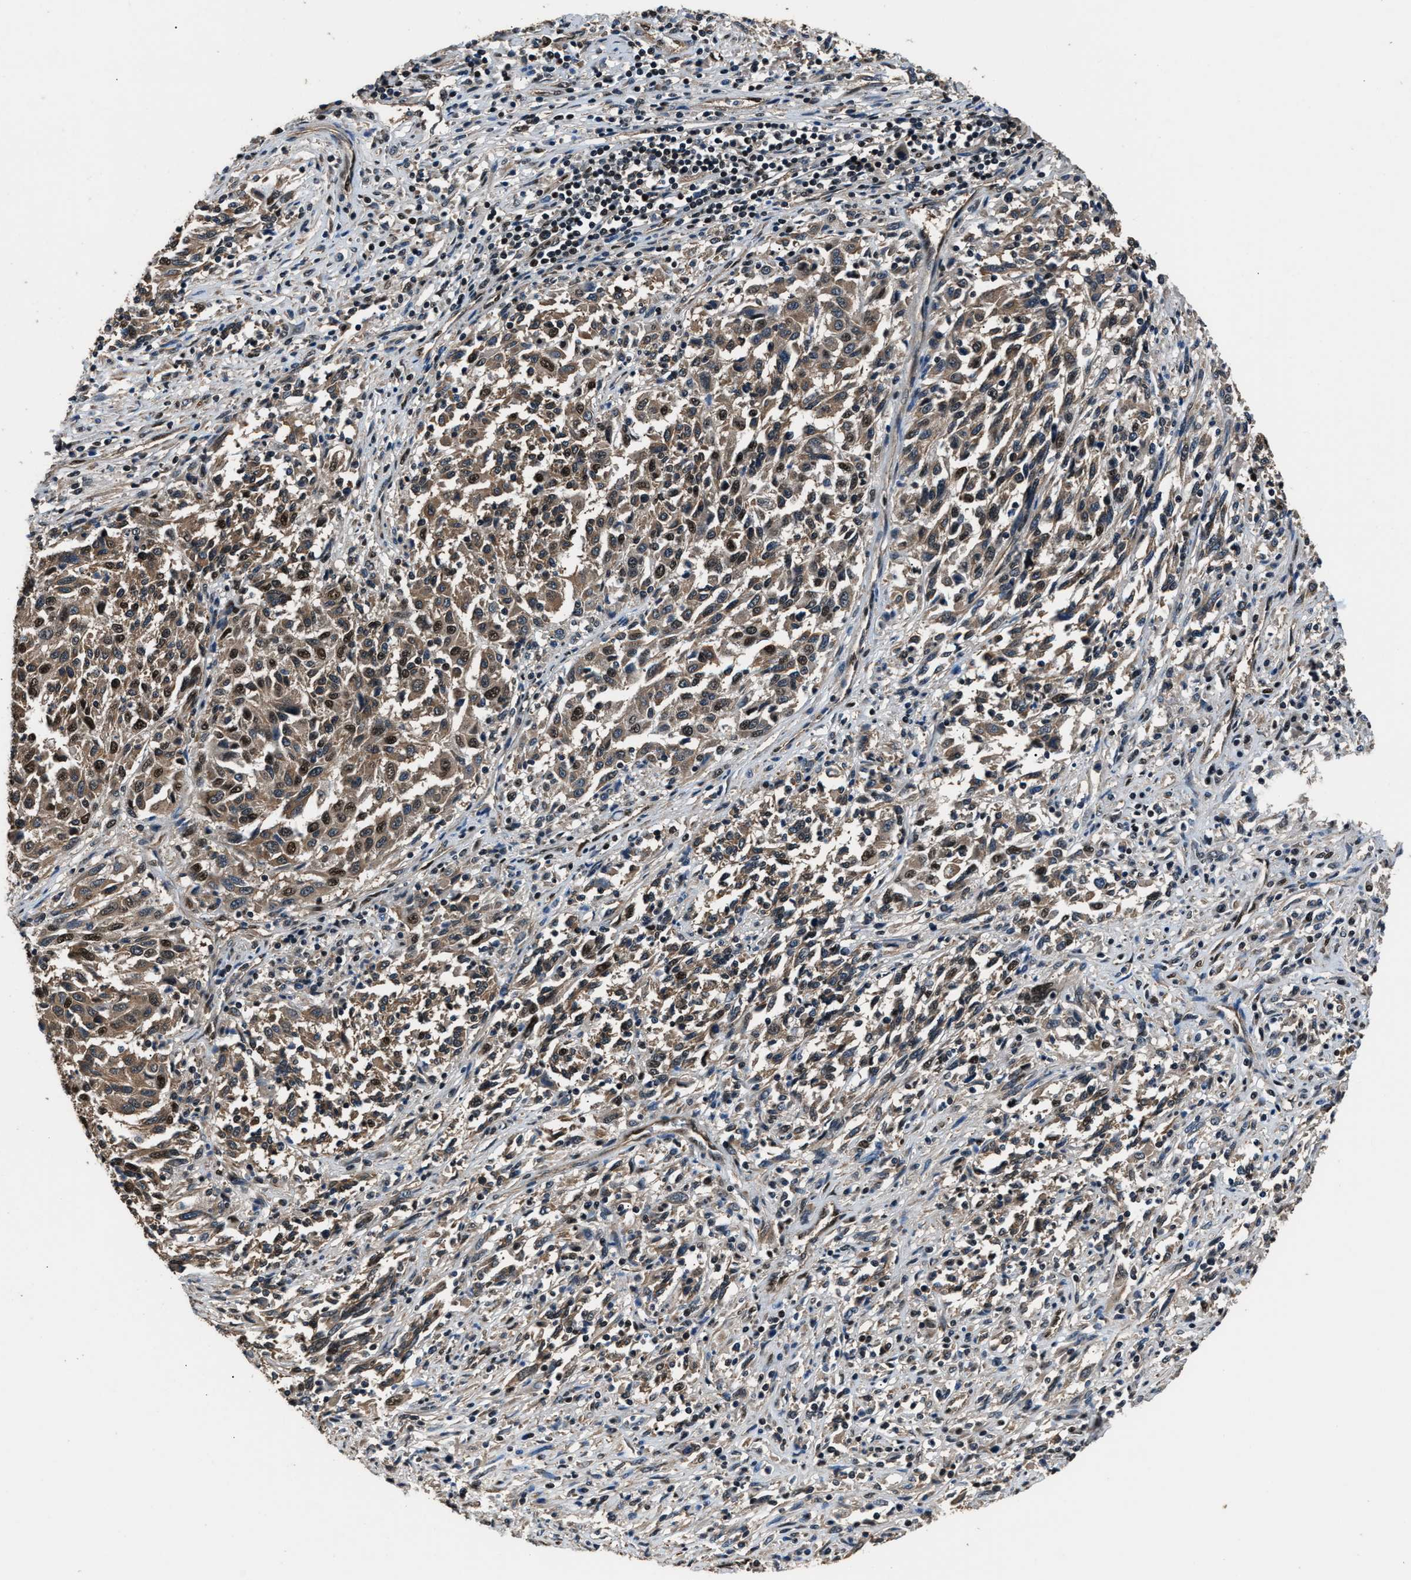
{"staining": {"intensity": "moderate", "quantity": ">75%", "location": "cytoplasmic/membranous,nuclear"}, "tissue": "melanoma", "cell_type": "Tumor cells", "image_type": "cancer", "snomed": [{"axis": "morphology", "description": "Malignant melanoma, Metastatic site"}, {"axis": "topography", "description": "Lymph node"}], "caption": "Immunohistochemistry (DAB (3,3'-diaminobenzidine)) staining of human malignant melanoma (metastatic site) demonstrates moderate cytoplasmic/membranous and nuclear protein staining in approximately >75% of tumor cells.", "gene": "DFFA", "patient": {"sex": "male", "age": 61}}